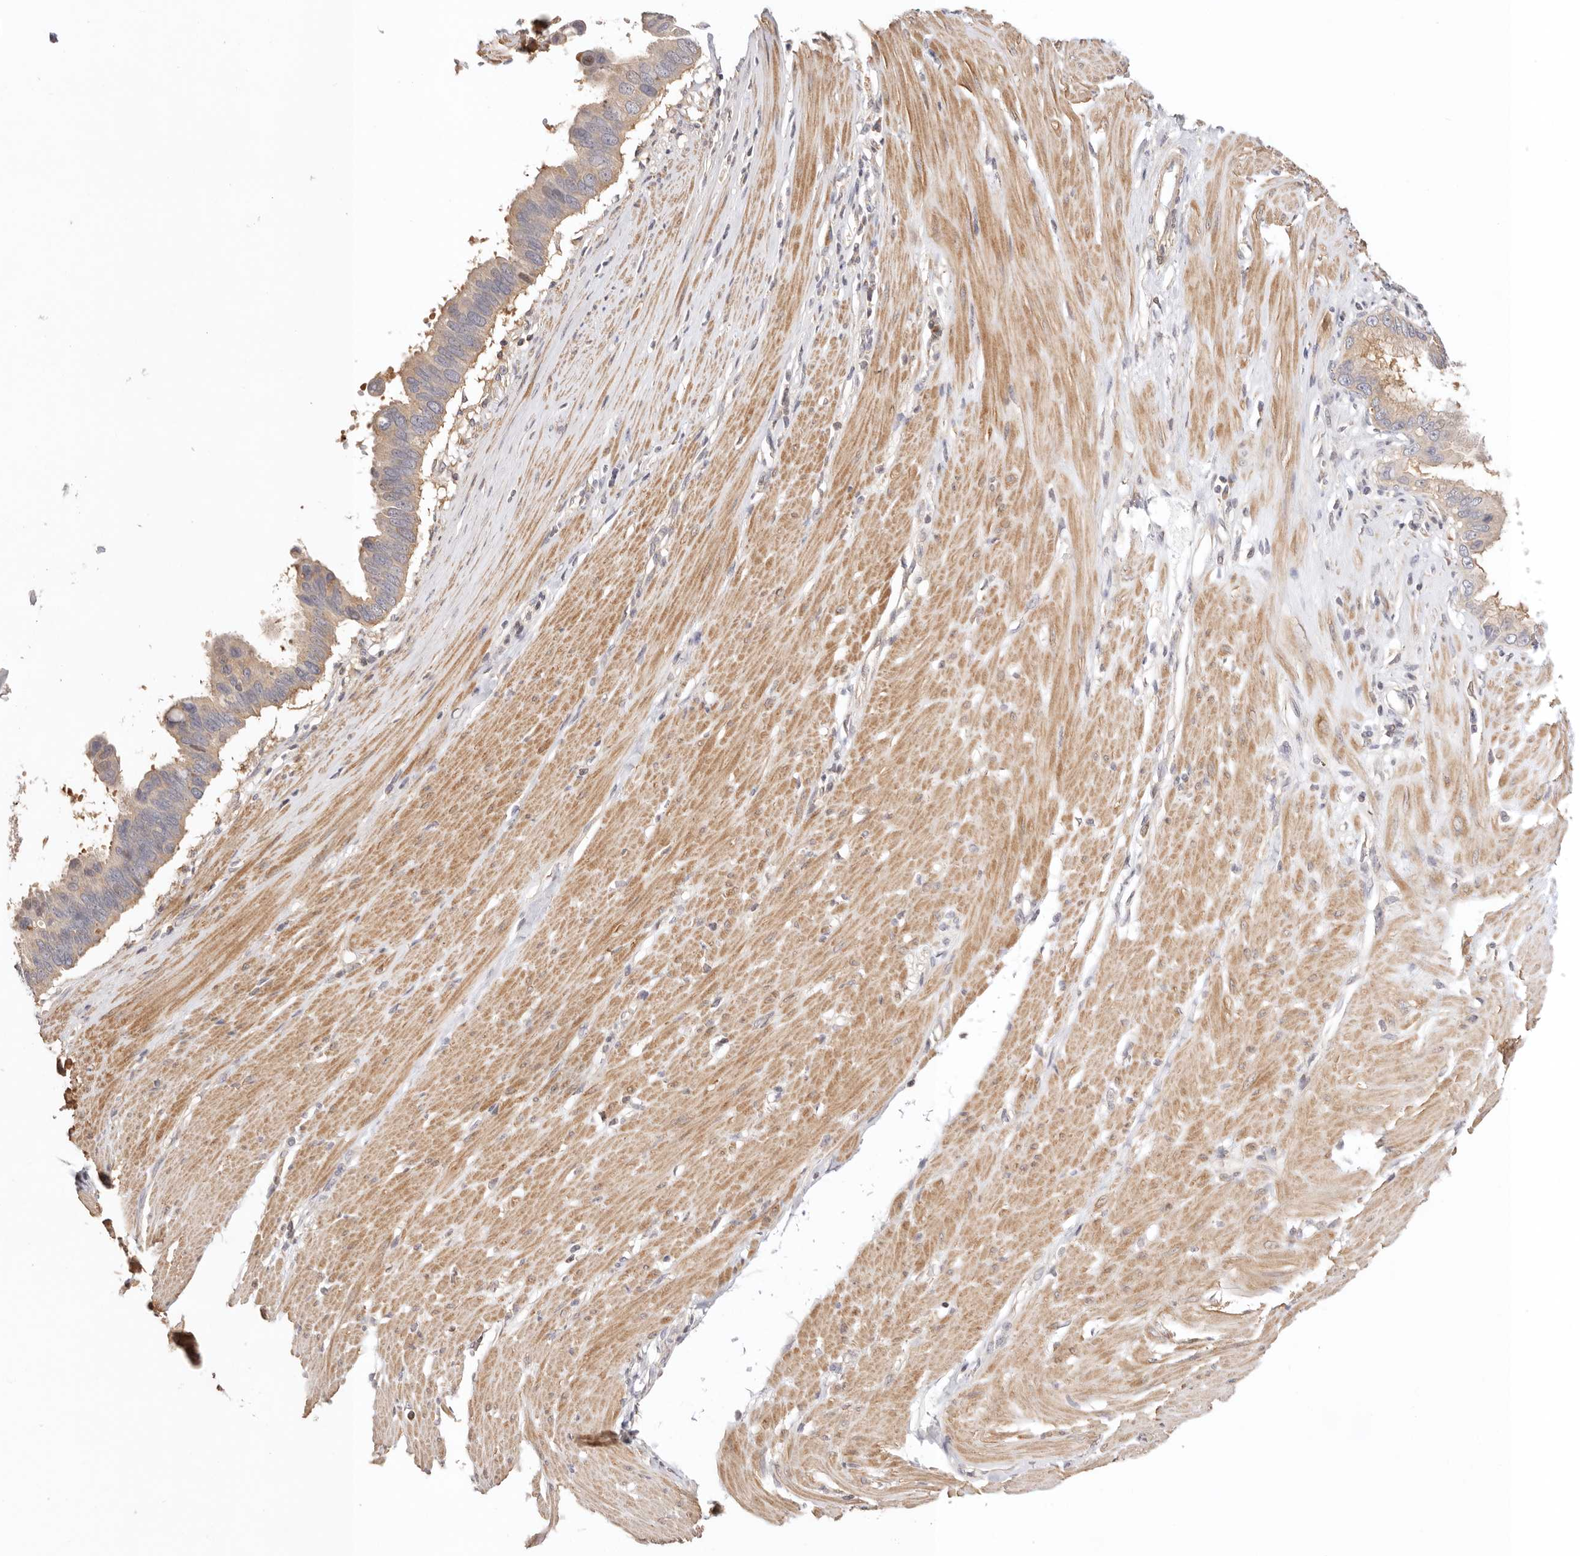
{"staining": {"intensity": "moderate", "quantity": ">75%", "location": "cytoplasmic/membranous"}, "tissue": "pancreatic cancer", "cell_type": "Tumor cells", "image_type": "cancer", "snomed": [{"axis": "morphology", "description": "Adenocarcinoma, NOS"}, {"axis": "topography", "description": "Pancreas"}], "caption": "Human pancreatic cancer (adenocarcinoma) stained with a protein marker displays moderate staining in tumor cells.", "gene": "KCMF1", "patient": {"sex": "female", "age": 56}}